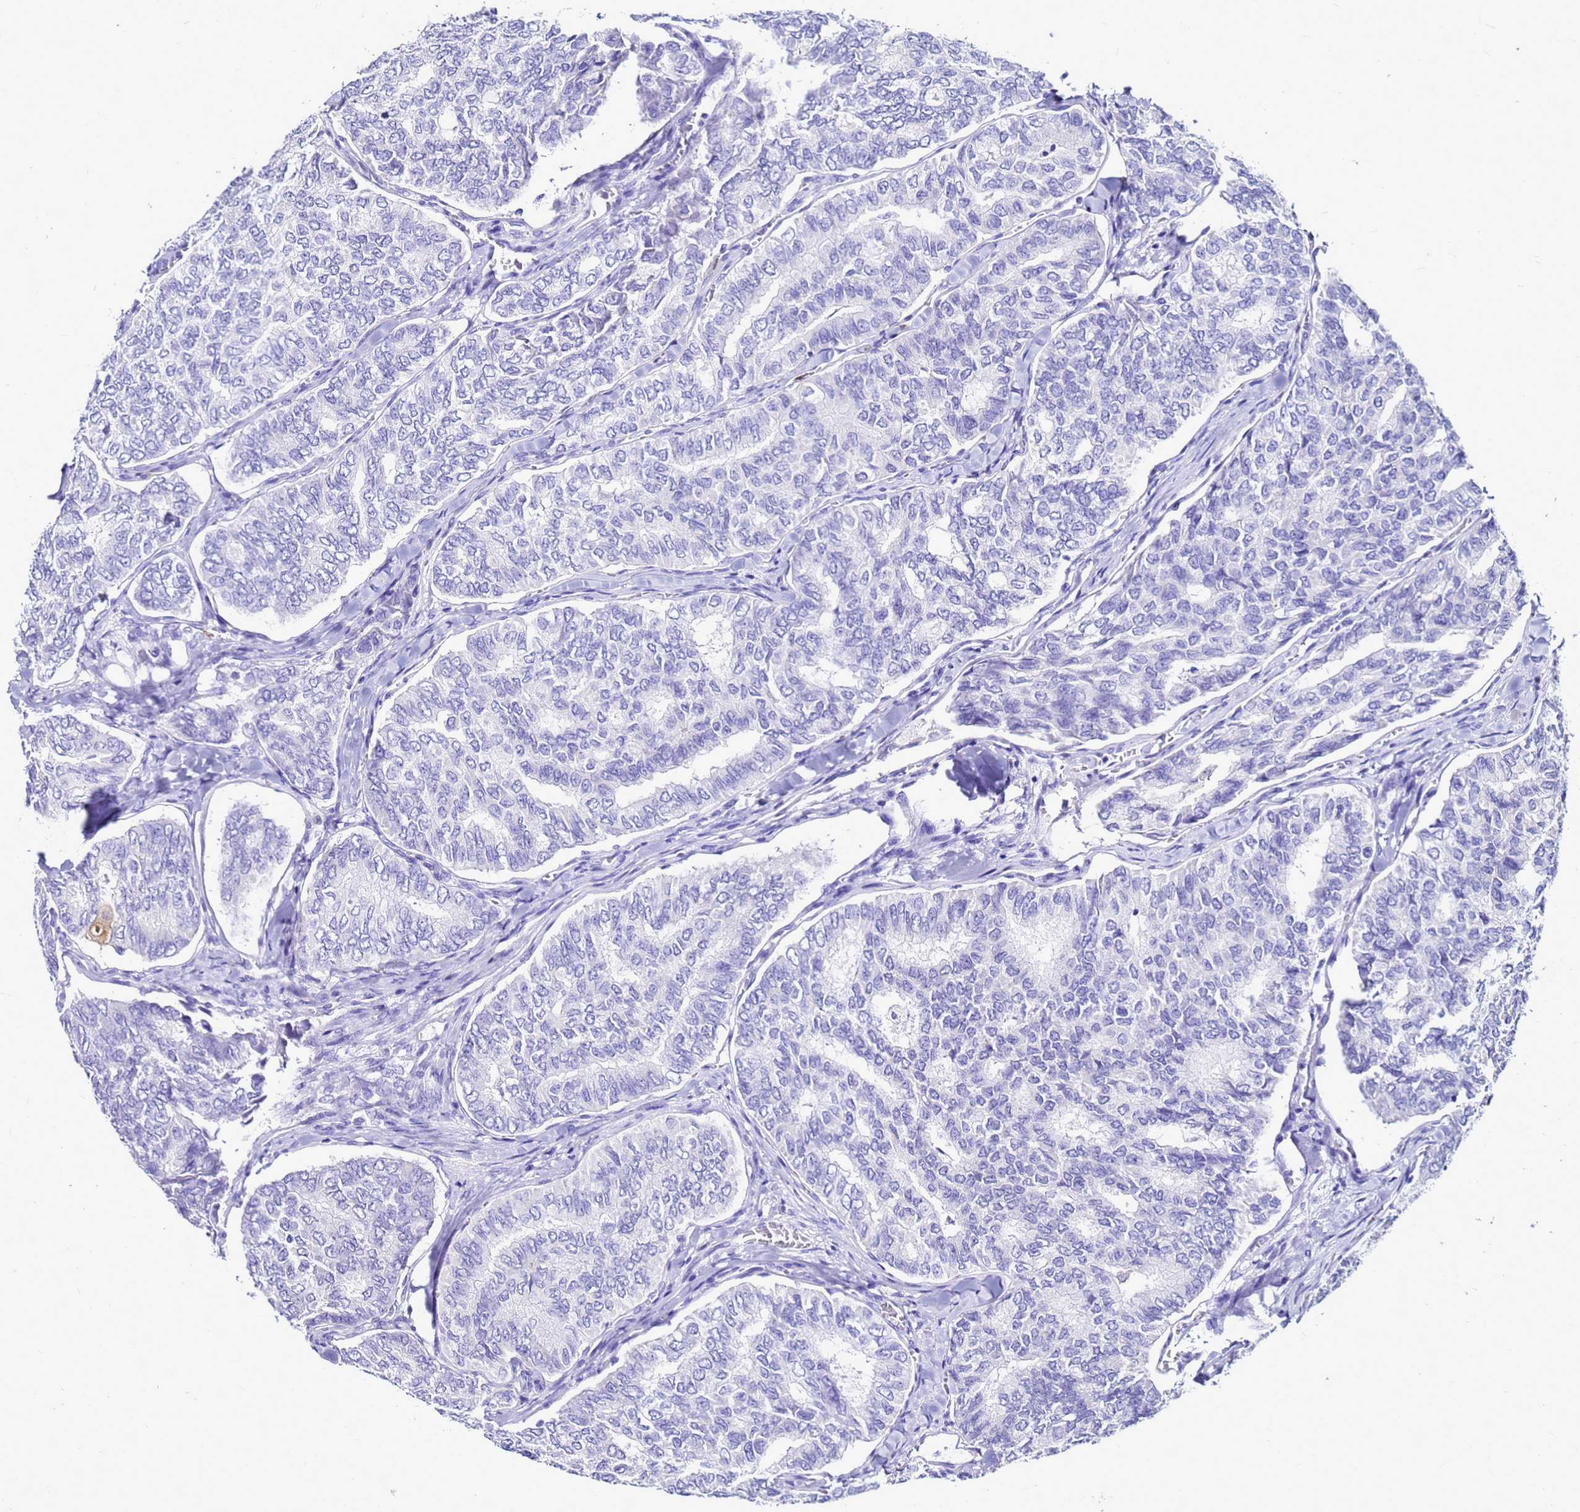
{"staining": {"intensity": "negative", "quantity": "none", "location": "none"}, "tissue": "thyroid cancer", "cell_type": "Tumor cells", "image_type": "cancer", "snomed": [{"axis": "morphology", "description": "Papillary adenocarcinoma, NOS"}, {"axis": "topography", "description": "Thyroid gland"}], "caption": "This image is of papillary adenocarcinoma (thyroid) stained with immunohistochemistry to label a protein in brown with the nuclei are counter-stained blue. There is no staining in tumor cells.", "gene": "CSTA", "patient": {"sex": "female", "age": 35}}